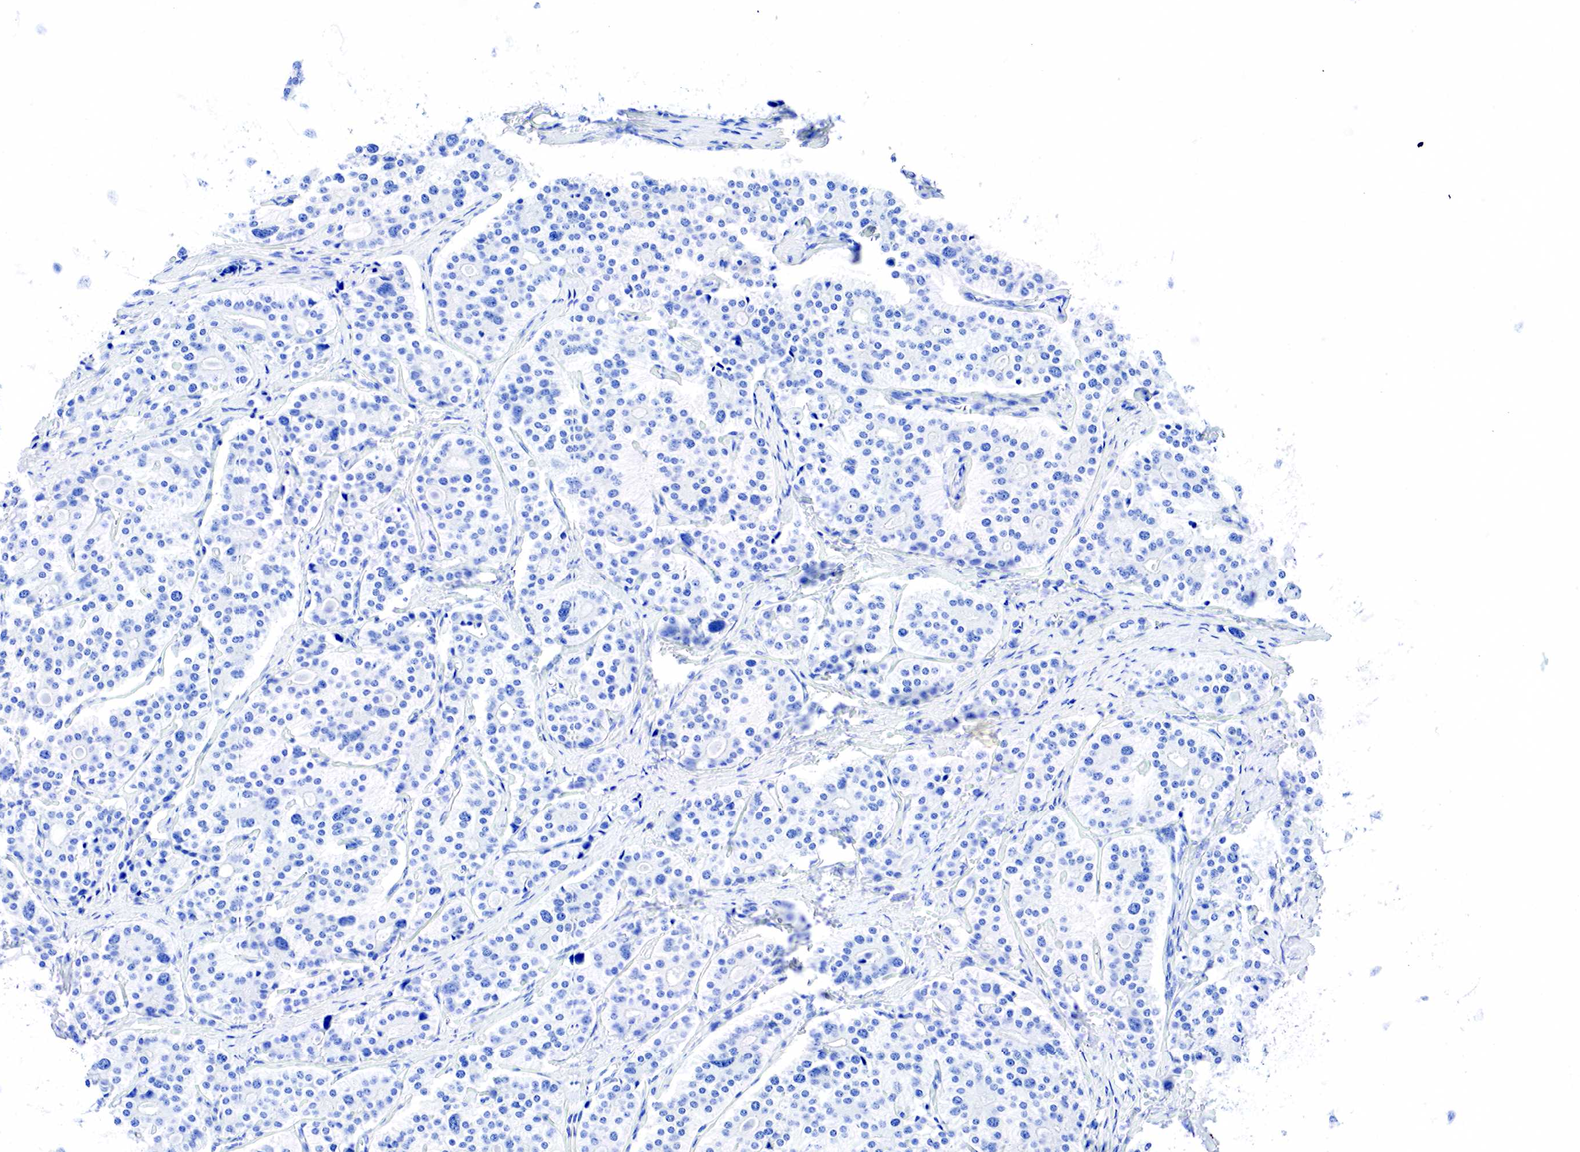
{"staining": {"intensity": "negative", "quantity": "none", "location": "none"}, "tissue": "carcinoid", "cell_type": "Tumor cells", "image_type": "cancer", "snomed": [{"axis": "morphology", "description": "Carcinoid, malignant, NOS"}, {"axis": "topography", "description": "Small intestine"}], "caption": "High power microscopy histopathology image of an immunohistochemistry (IHC) histopathology image of carcinoid (malignant), revealing no significant staining in tumor cells.", "gene": "KRT7", "patient": {"sex": "male", "age": 63}}